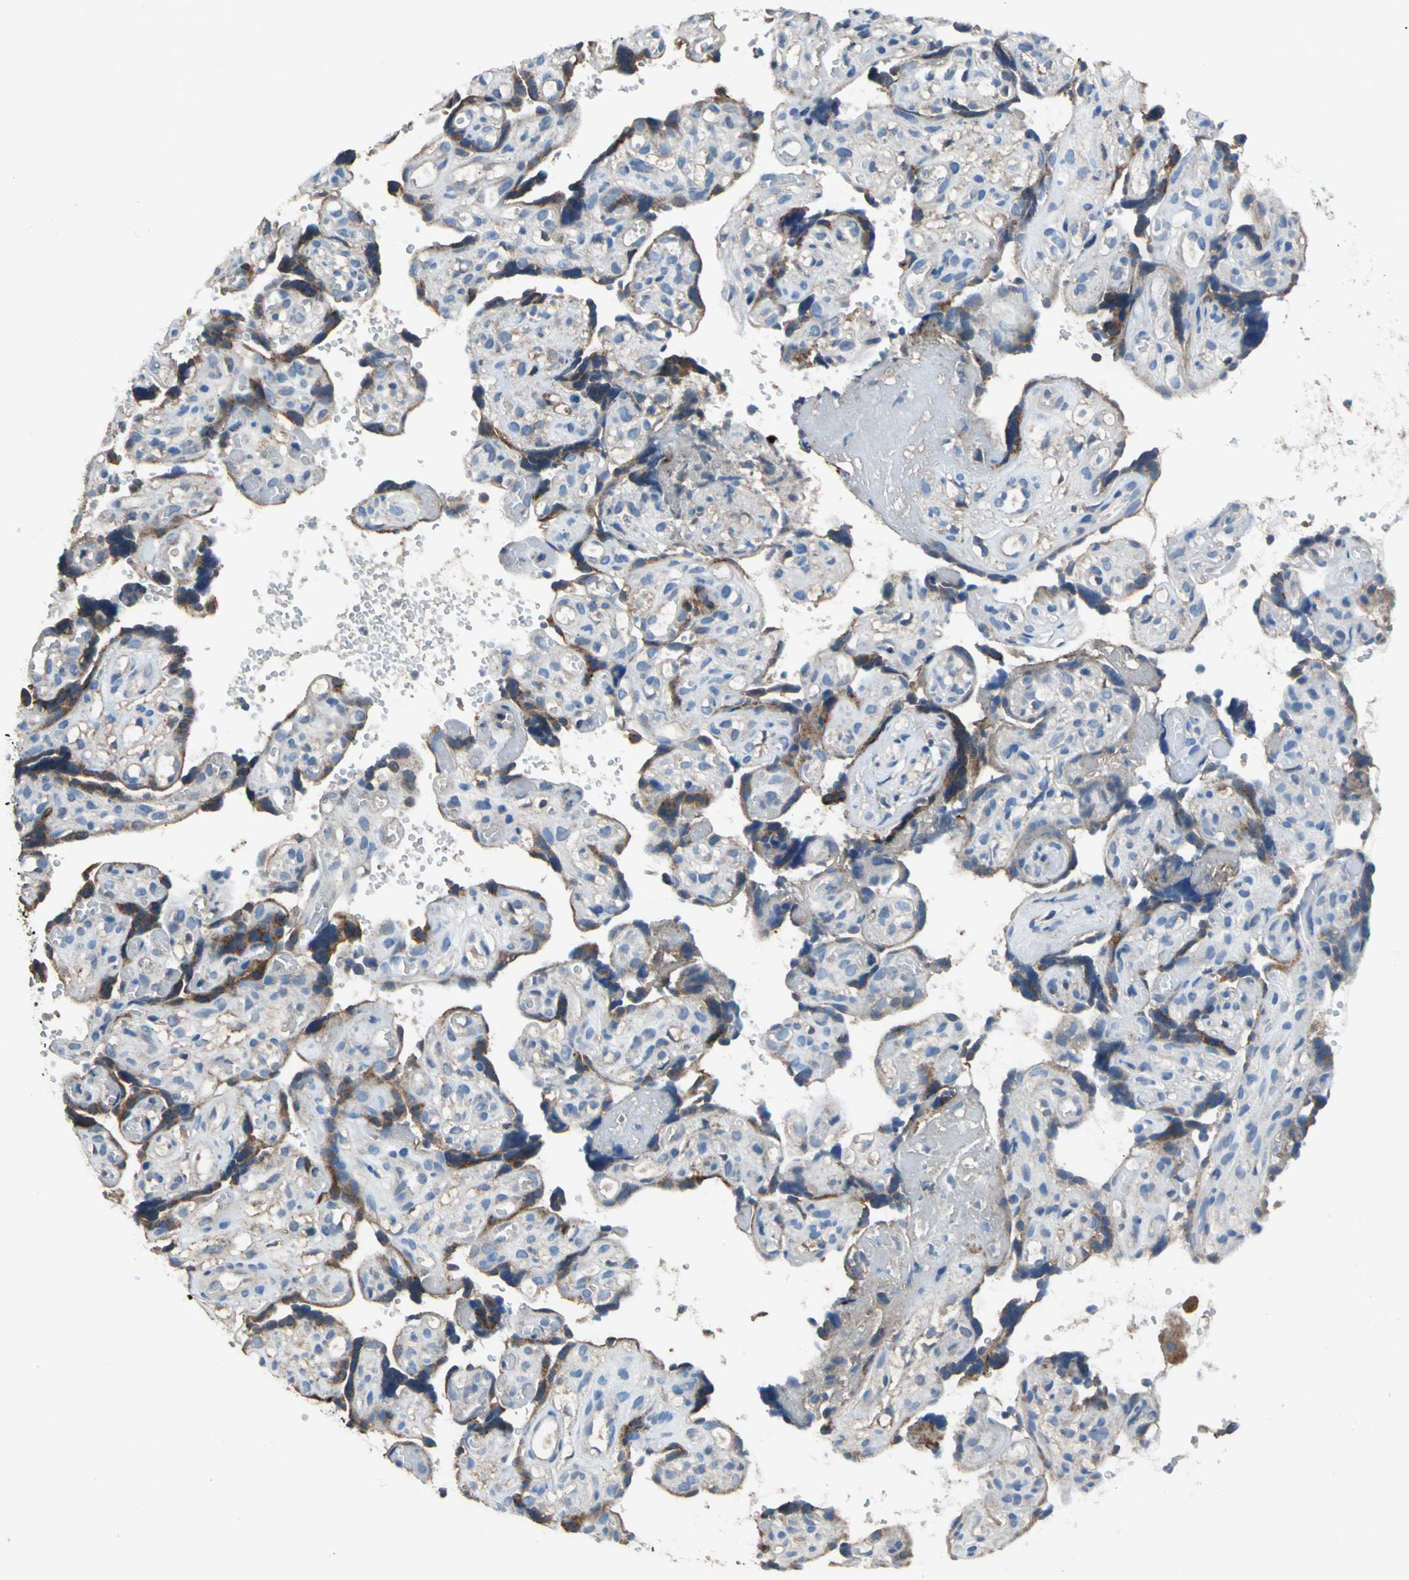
{"staining": {"intensity": "moderate", "quantity": ">75%", "location": "cytoplasmic/membranous"}, "tissue": "placenta", "cell_type": "Decidual cells", "image_type": "normal", "snomed": [{"axis": "morphology", "description": "Normal tissue, NOS"}, {"axis": "topography", "description": "Placenta"}], "caption": "An immunohistochemistry image of normal tissue is shown. Protein staining in brown highlights moderate cytoplasmic/membranous positivity in placenta within decidual cells. The staining is performed using DAB brown chromogen to label protein expression. The nuclei are counter-stained blue using hematoxylin.", "gene": "HEPH", "patient": {"sex": "female", "age": 30}}